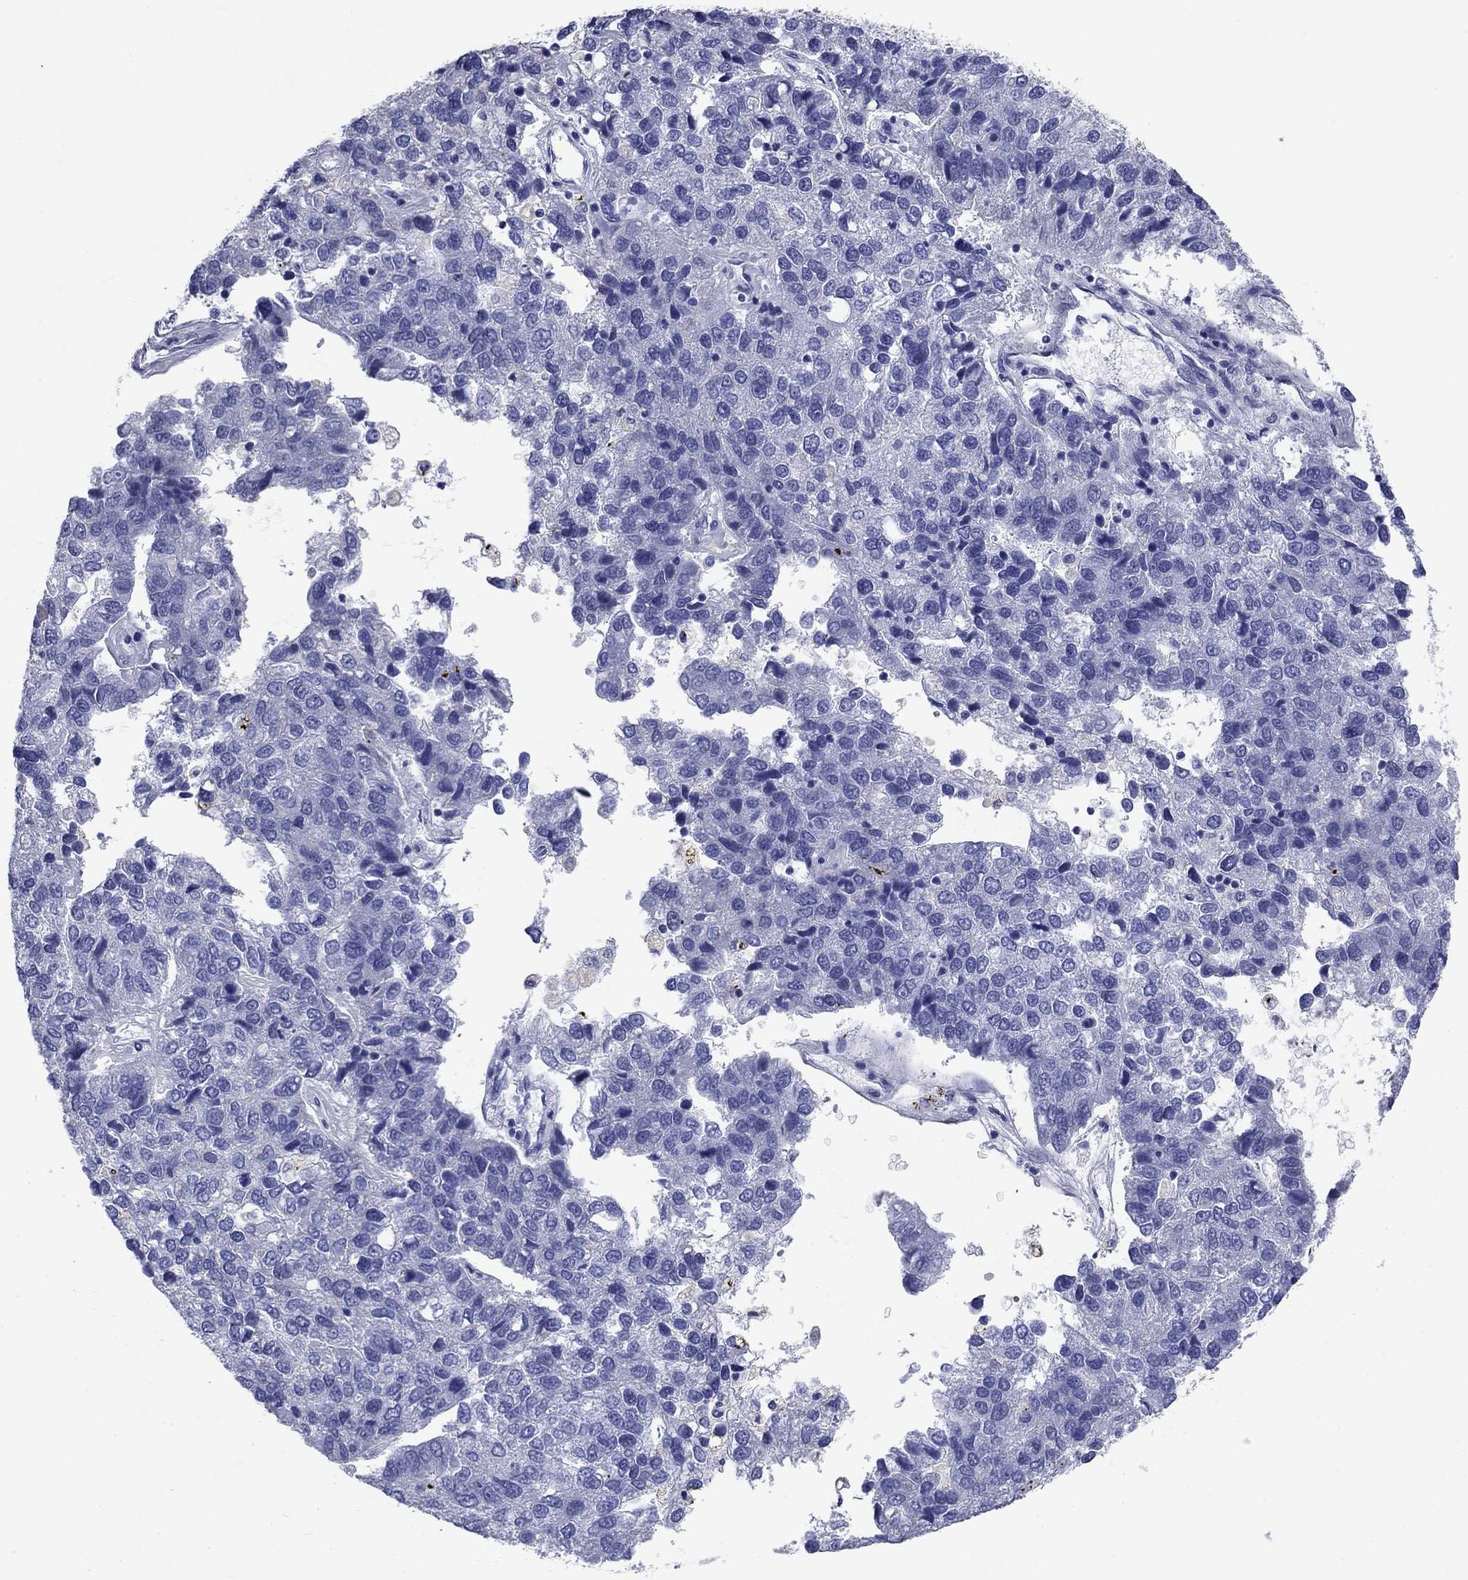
{"staining": {"intensity": "negative", "quantity": "none", "location": "none"}, "tissue": "pancreatic cancer", "cell_type": "Tumor cells", "image_type": "cancer", "snomed": [{"axis": "morphology", "description": "Adenocarcinoma, NOS"}, {"axis": "topography", "description": "Pancreas"}], "caption": "DAB (3,3'-diaminobenzidine) immunohistochemical staining of human pancreatic cancer (adenocarcinoma) reveals no significant staining in tumor cells.", "gene": "PRKCG", "patient": {"sex": "female", "age": 61}}